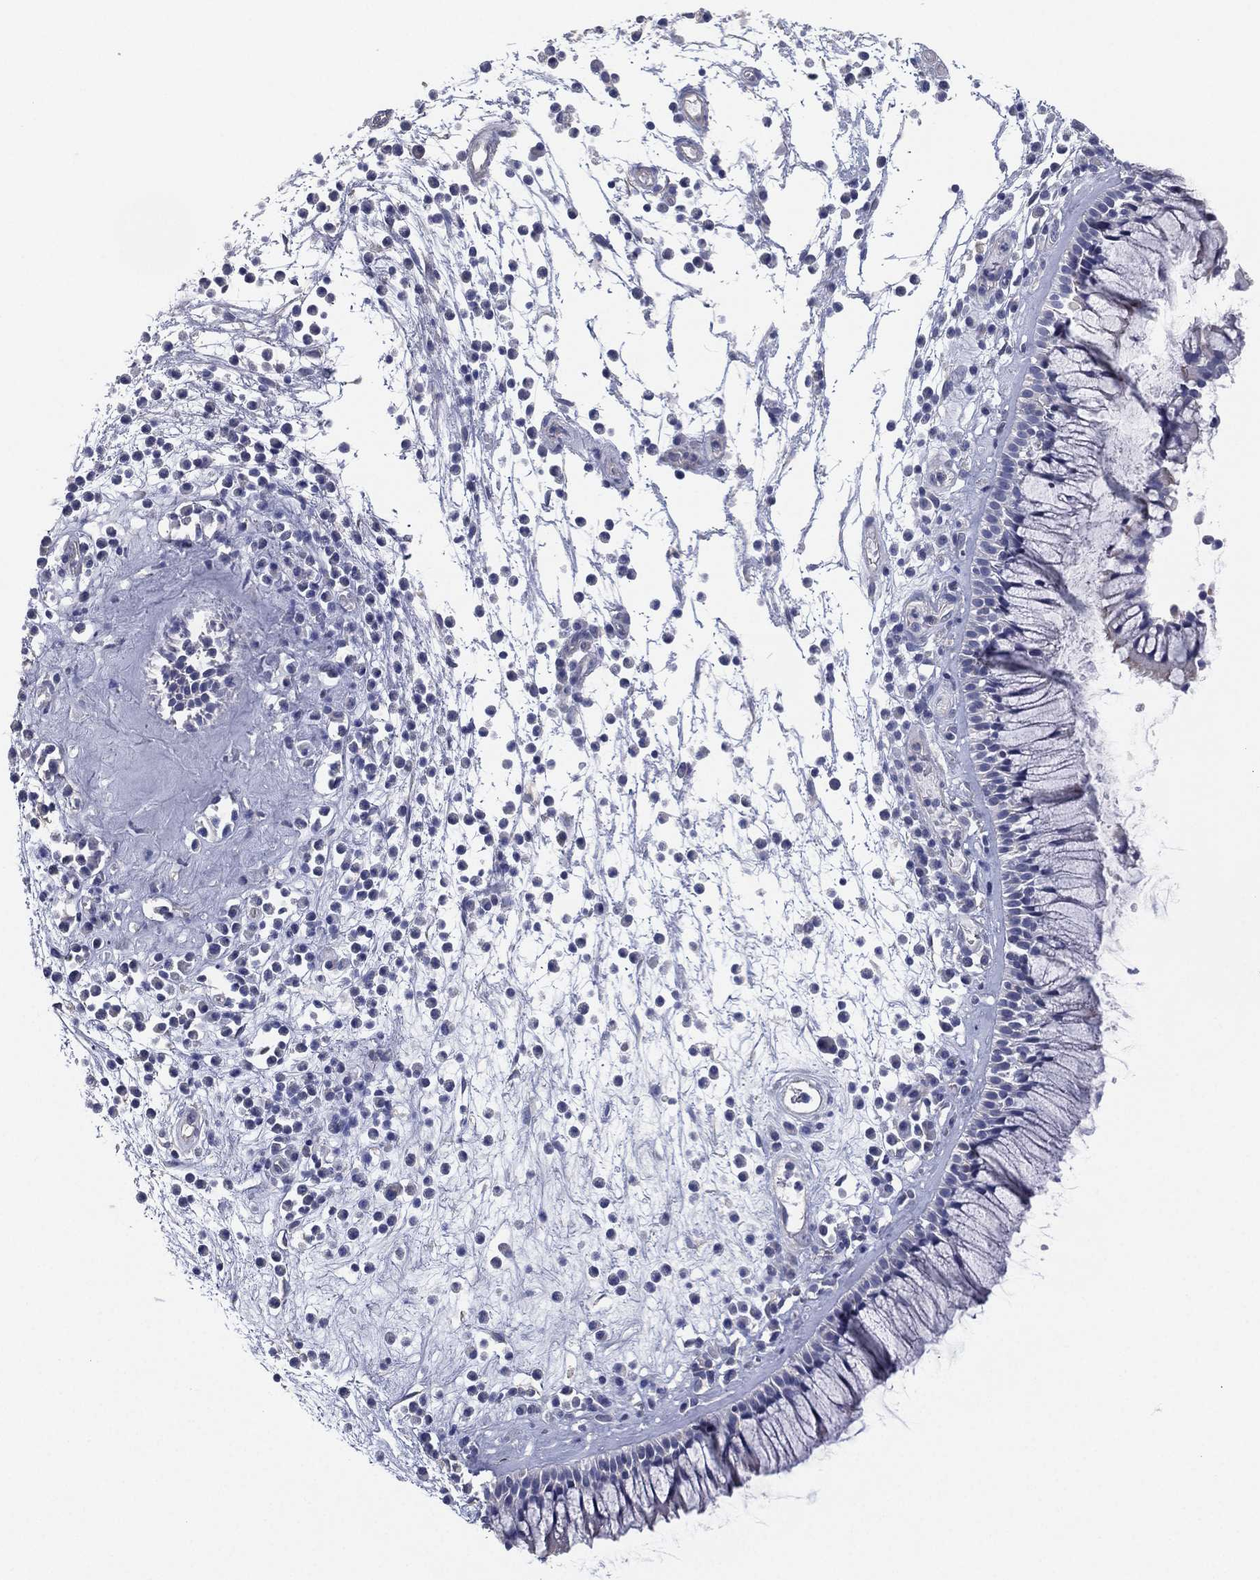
{"staining": {"intensity": "negative", "quantity": "none", "location": "none"}, "tissue": "nasopharynx", "cell_type": "Respiratory epithelial cells", "image_type": "normal", "snomed": [{"axis": "morphology", "description": "Normal tissue, NOS"}, {"axis": "topography", "description": "Nasopharynx"}], "caption": "Nasopharynx was stained to show a protein in brown. There is no significant positivity in respiratory epithelial cells. (DAB (3,3'-diaminobenzidine) immunohistochemistry visualized using brightfield microscopy, high magnification).", "gene": "CCDC70", "patient": {"sex": "male", "age": 77}}